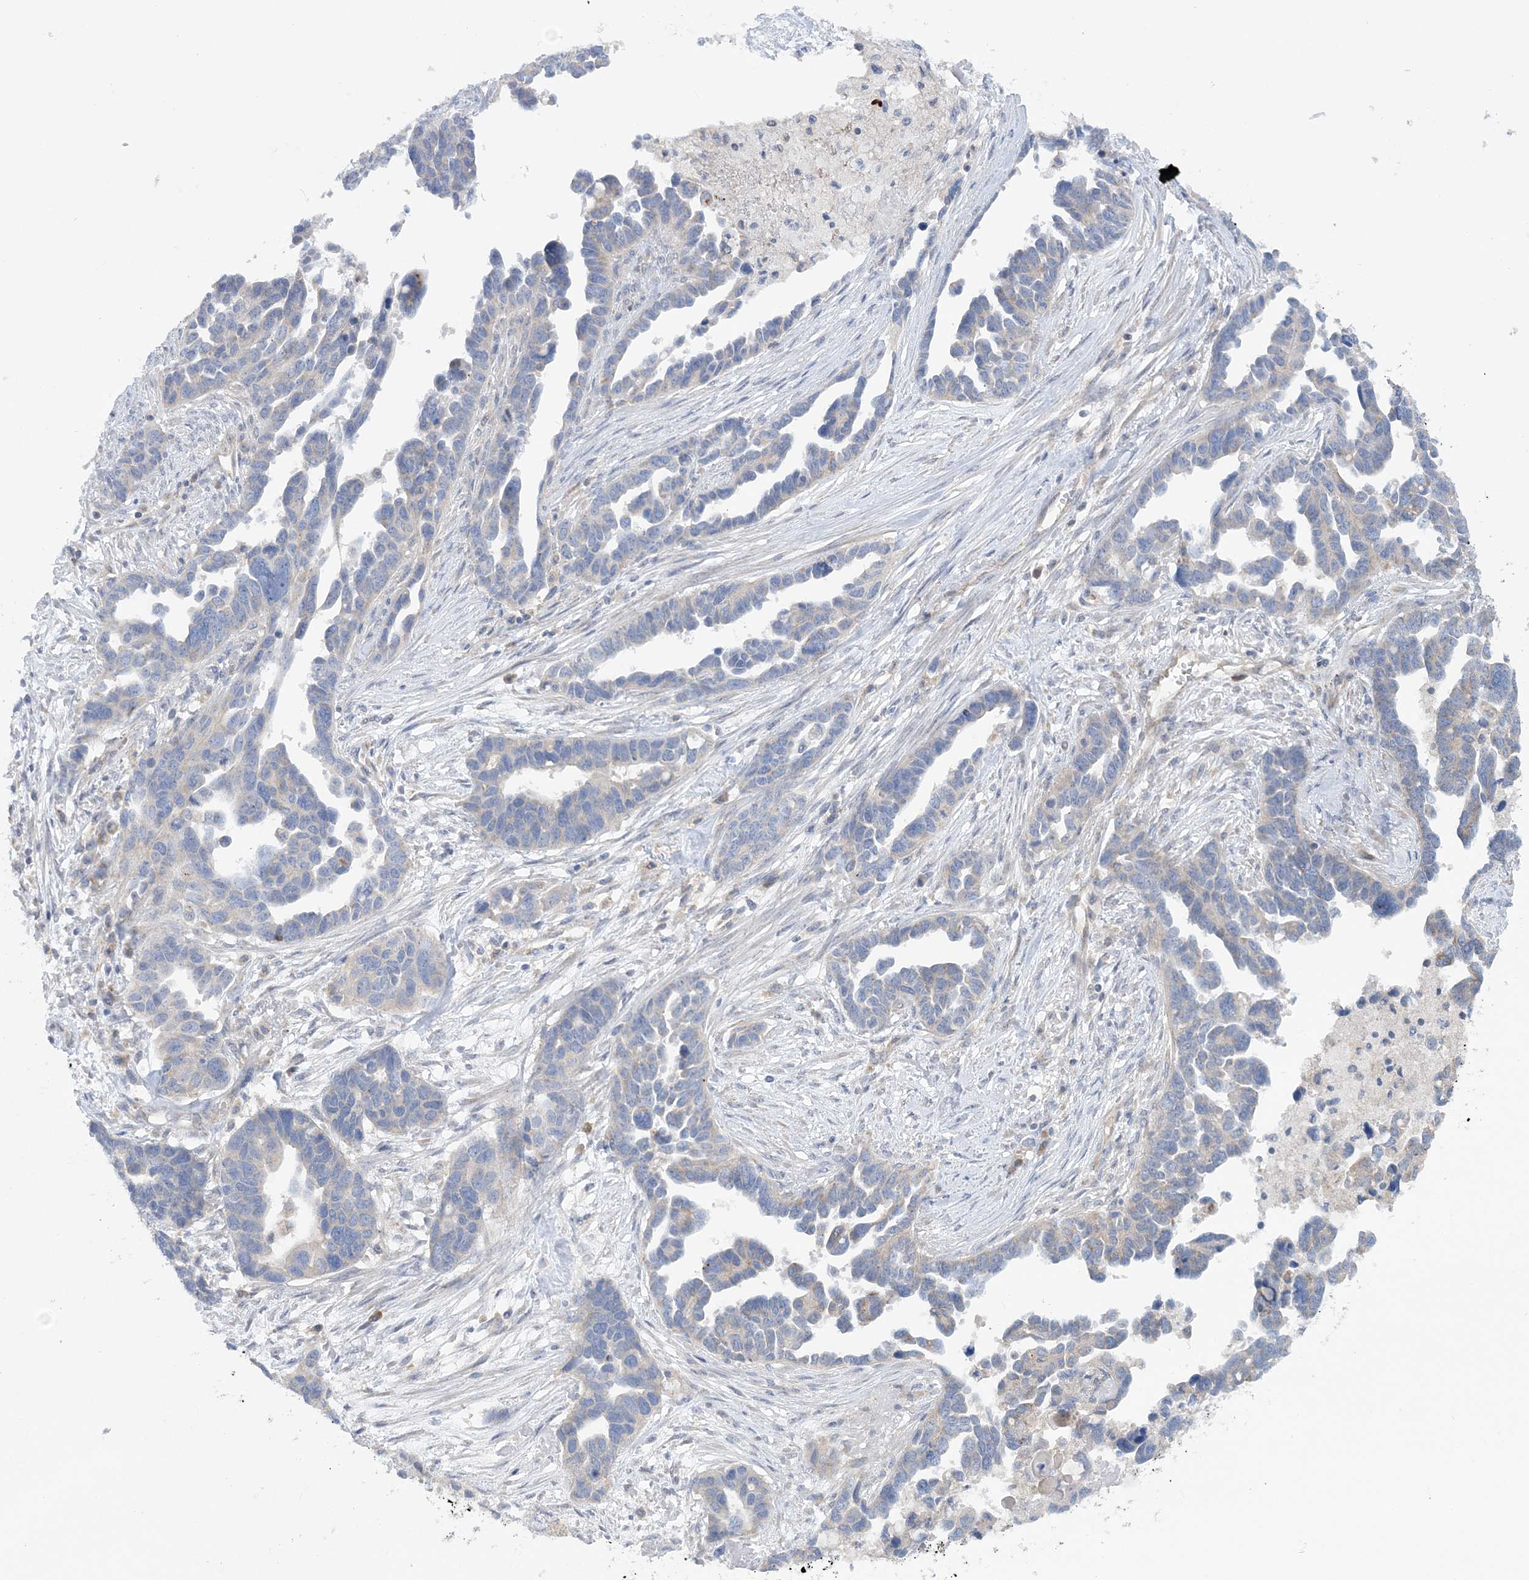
{"staining": {"intensity": "negative", "quantity": "none", "location": "none"}, "tissue": "ovarian cancer", "cell_type": "Tumor cells", "image_type": "cancer", "snomed": [{"axis": "morphology", "description": "Cystadenocarcinoma, serous, NOS"}, {"axis": "topography", "description": "Ovary"}], "caption": "Immunohistochemical staining of ovarian cancer demonstrates no significant expression in tumor cells. The staining is performed using DAB brown chromogen with nuclei counter-stained in using hematoxylin.", "gene": "MMADHC", "patient": {"sex": "female", "age": 54}}